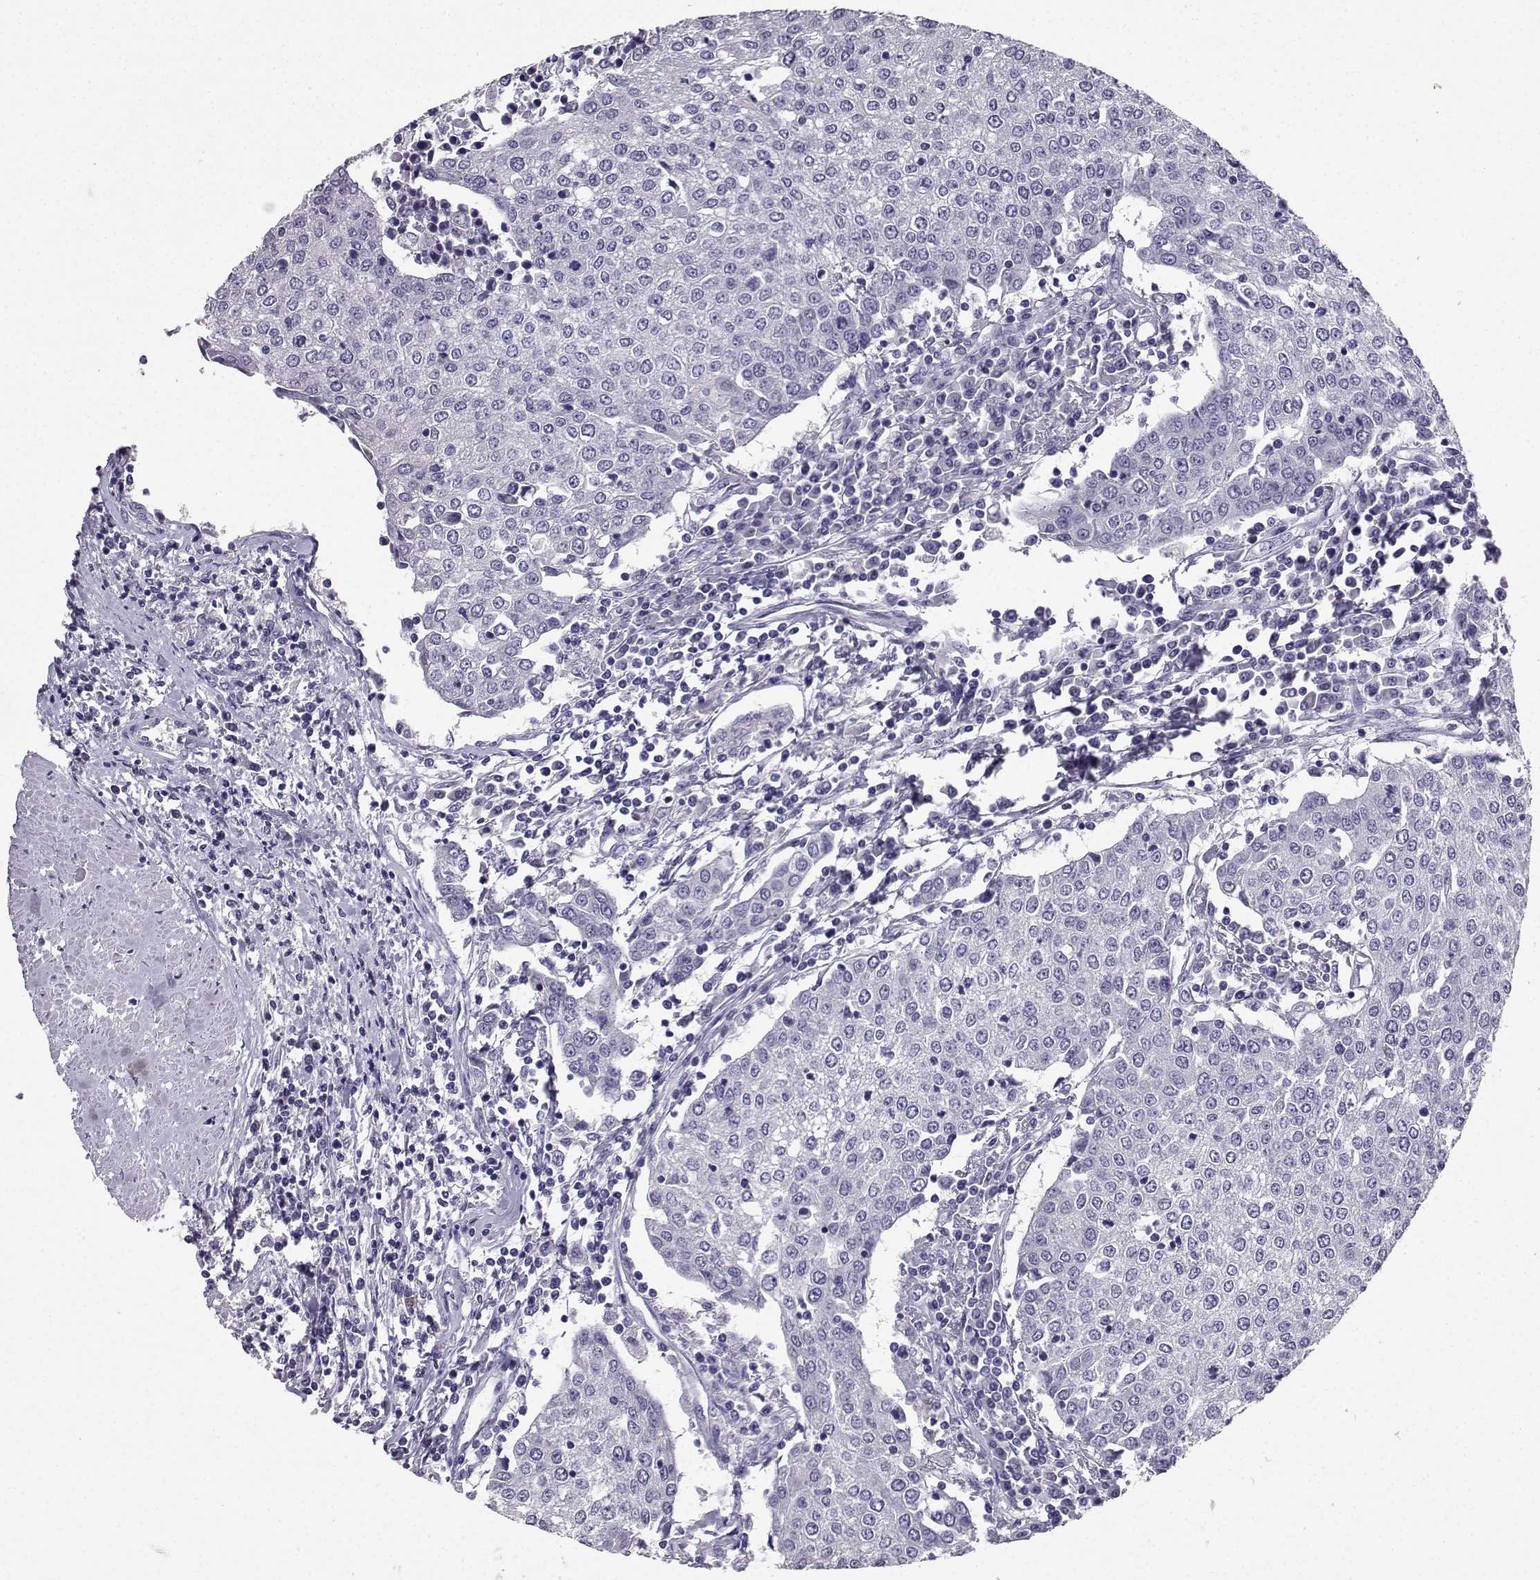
{"staining": {"intensity": "negative", "quantity": "none", "location": "none"}, "tissue": "urothelial cancer", "cell_type": "Tumor cells", "image_type": "cancer", "snomed": [{"axis": "morphology", "description": "Urothelial carcinoma, High grade"}, {"axis": "topography", "description": "Urinary bladder"}], "caption": "DAB immunohistochemical staining of high-grade urothelial carcinoma displays no significant positivity in tumor cells. (DAB IHC visualized using brightfield microscopy, high magnification).", "gene": "SPAG11B", "patient": {"sex": "female", "age": 85}}